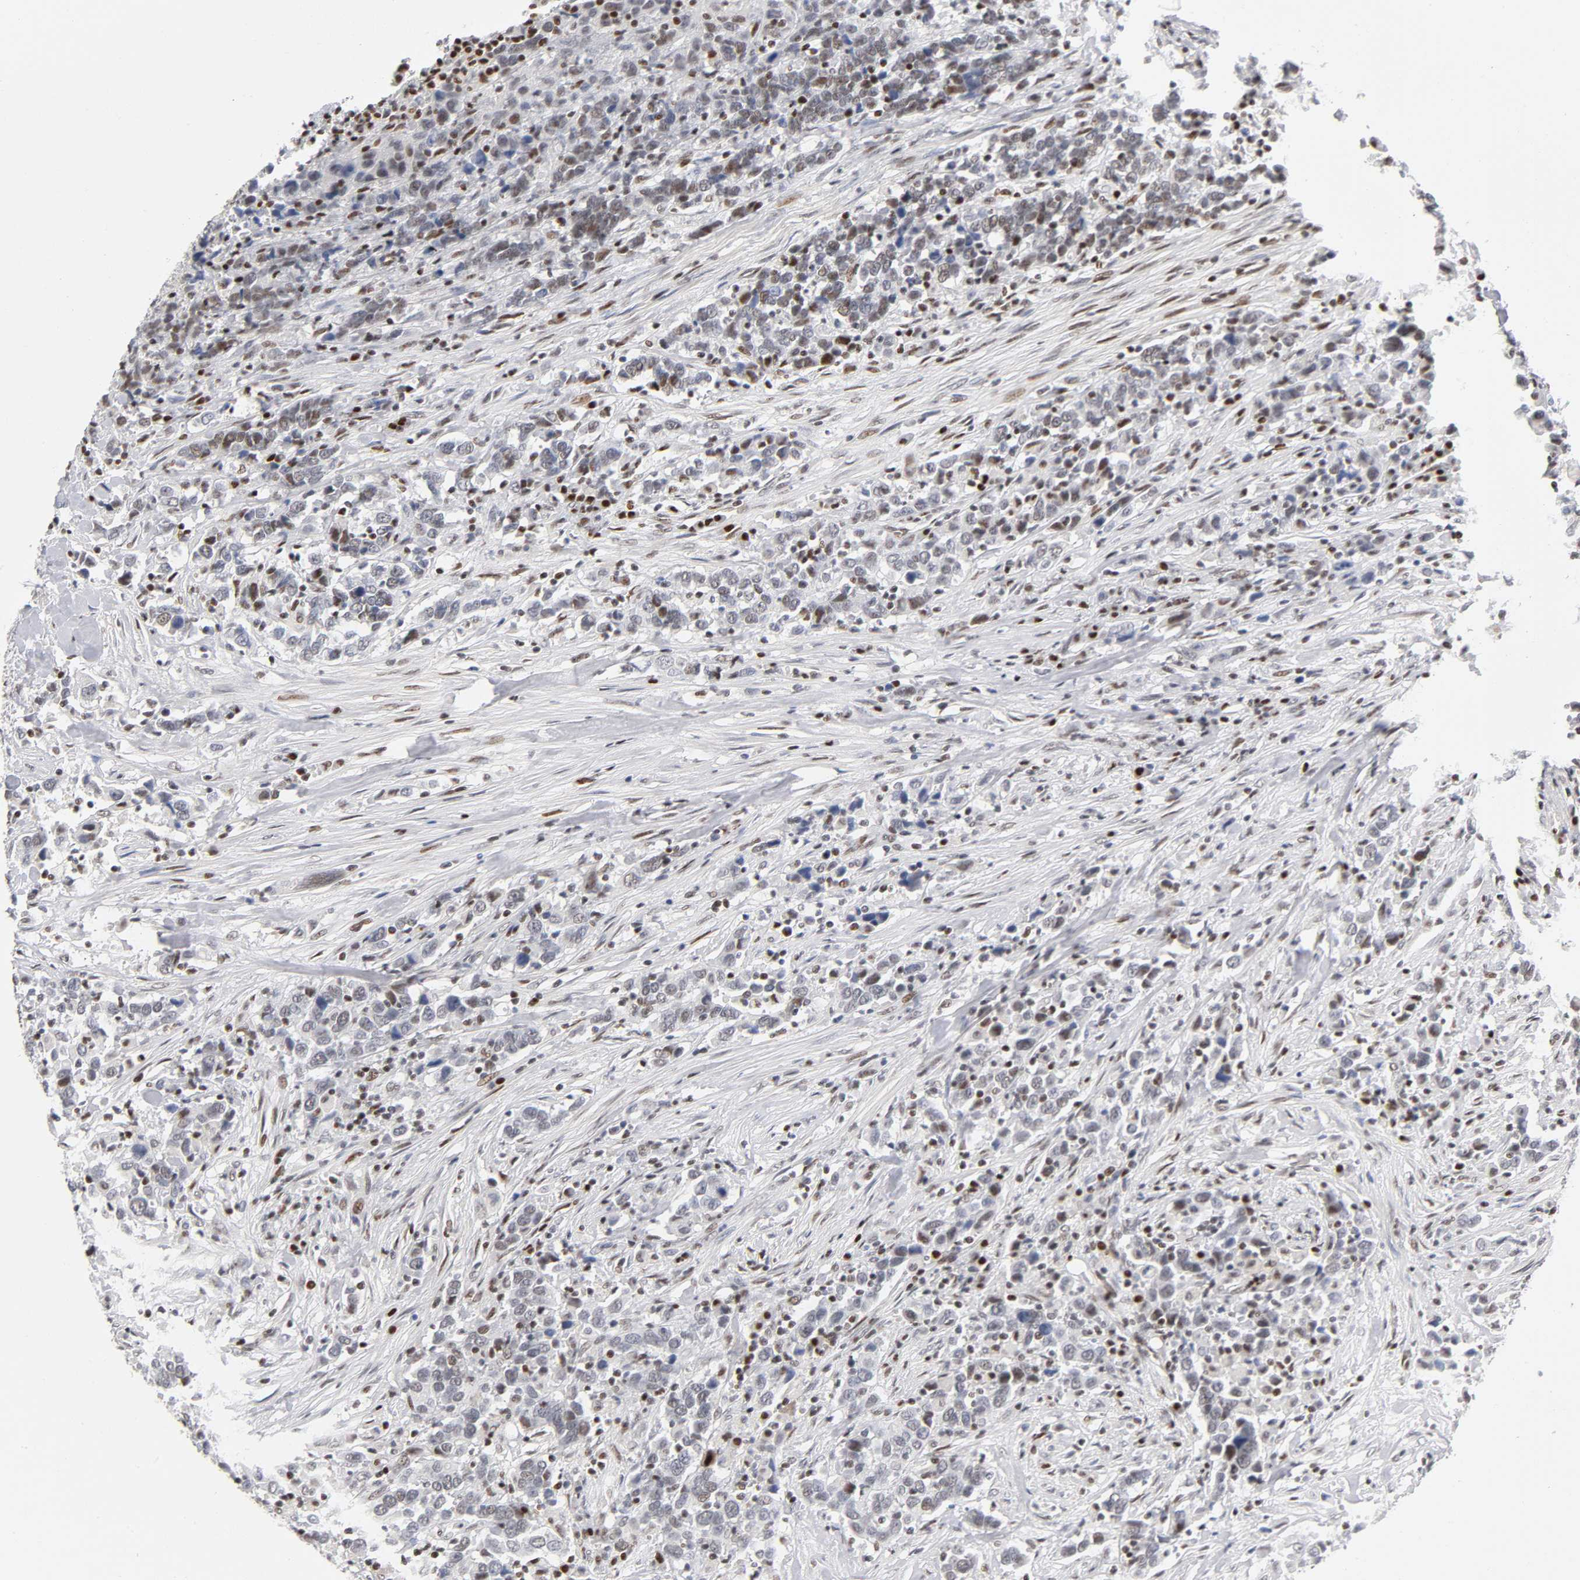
{"staining": {"intensity": "weak", "quantity": "<25%", "location": "nuclear"}, "tissue": "urothelial cancer", "cell_type": "Tumor cells", "image_type": "cancer", "snomed": [{"axis": "morphology", "description": "Urothelial carcinoma, High grade"}, {"axis": "topography", "description": "Urinary bladder"}], "caption": "Immunohistochemistry micrograph of human urothelial carcinoma (high-grade) stained for a protein (brown), which demonstrates no staining in tumor cells.", "gene": "SP3", "patient": {"sex": "male", "age": 61}}